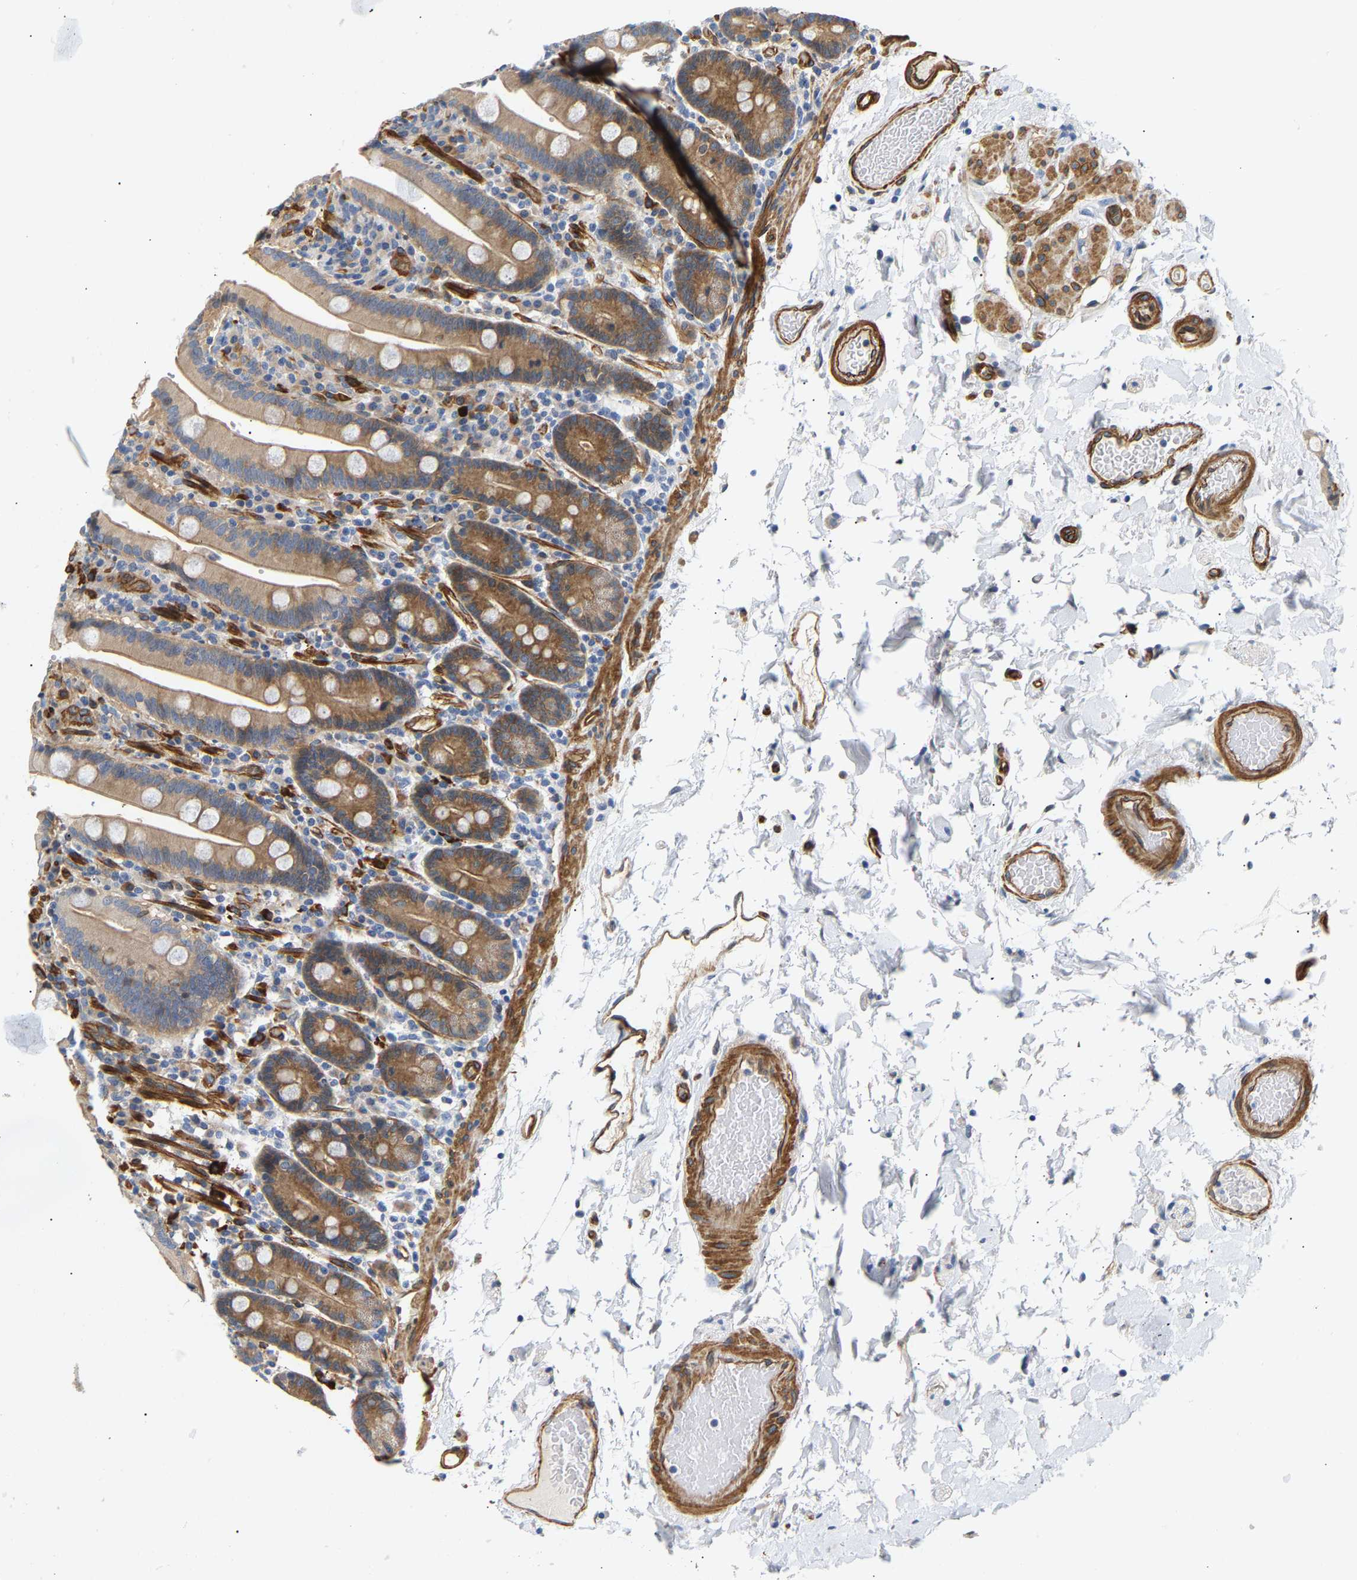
{"staining": {"intensity": "moderate", "quantity": "25%-75%", "location": "cytoplasmic/membranous"}, "tissue": "duodenum", "cell_type": "Glandular cells", "image_type": "normal", "snomed": [{"axis": "morphology", "description": "Normal tissue, NOS"}, {"axis": "topography", "description": "Small intestine, NOS"}], "caption": "Normal duodenum was stained to show a protein in brown. There is medium levels of moderate cytoplasmic/membranous staining in approximately 25%-75% of glandular cells. Immunohistochemistry (ihc) stains the protein in brown and the nuclei are stained blue.", "gene": "PAWR", "patient": {"sex": "female", "age": 71}}